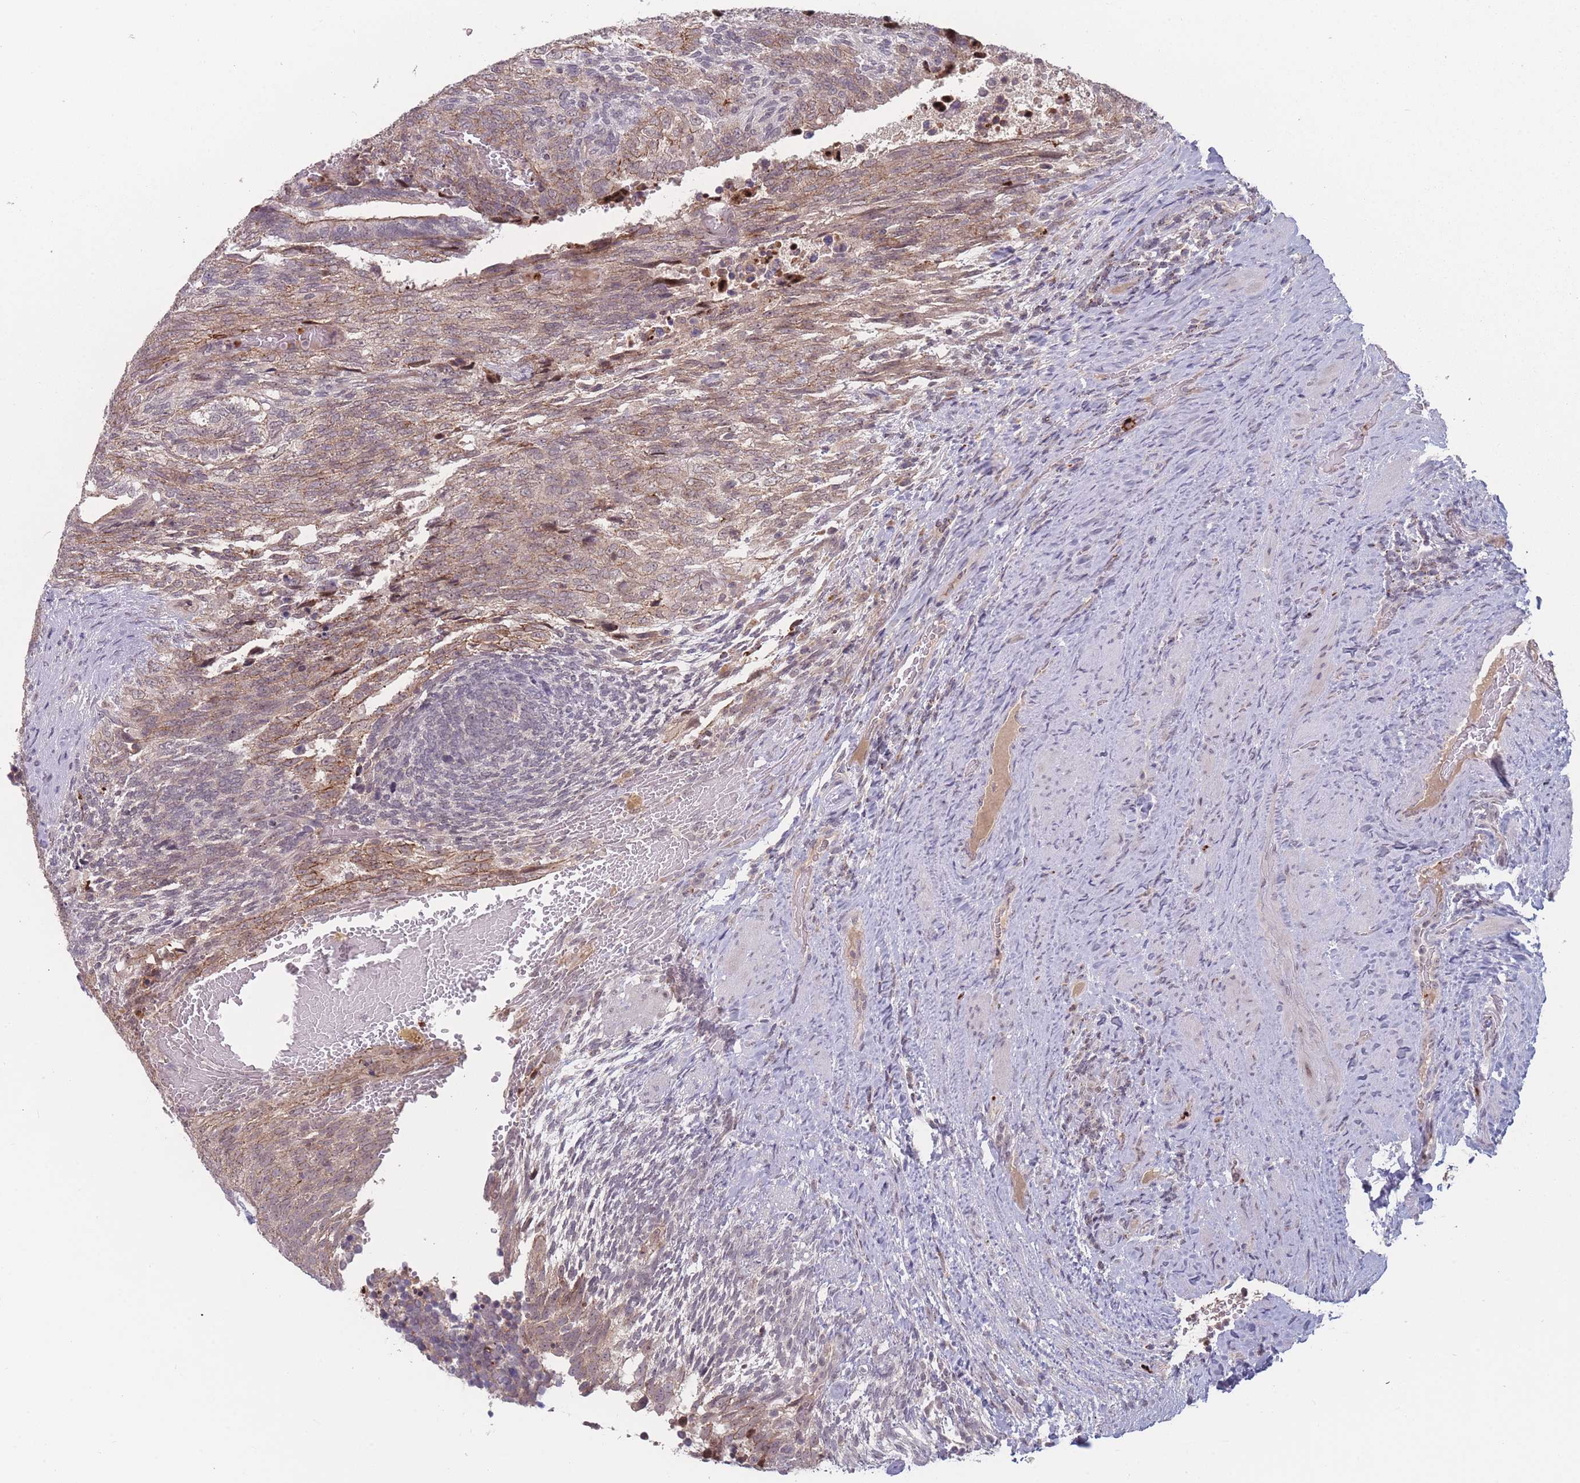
{"staining": {"intensity": "strong", "quantity": "<25%", "location": "cytoplasmic/membranous"}, "tissue": "testis cancer", "cell_type": "Tumor cells", "image_type": "cancer", "snomed": [{"axis": "morphology", "description": "Carcinoma, Embryonal, NOS"}, {"axis": "topography", "description": "Testis"}], "caption": "Approximately <25% of tumor cells in testis embryonal carcinoma exhibit strong cytoplasmic/membranous protein expression as visualized by brown immunohistochemical staining.", "gene": "TMEM232", "patient": {"sex": "male", "age": 23}}